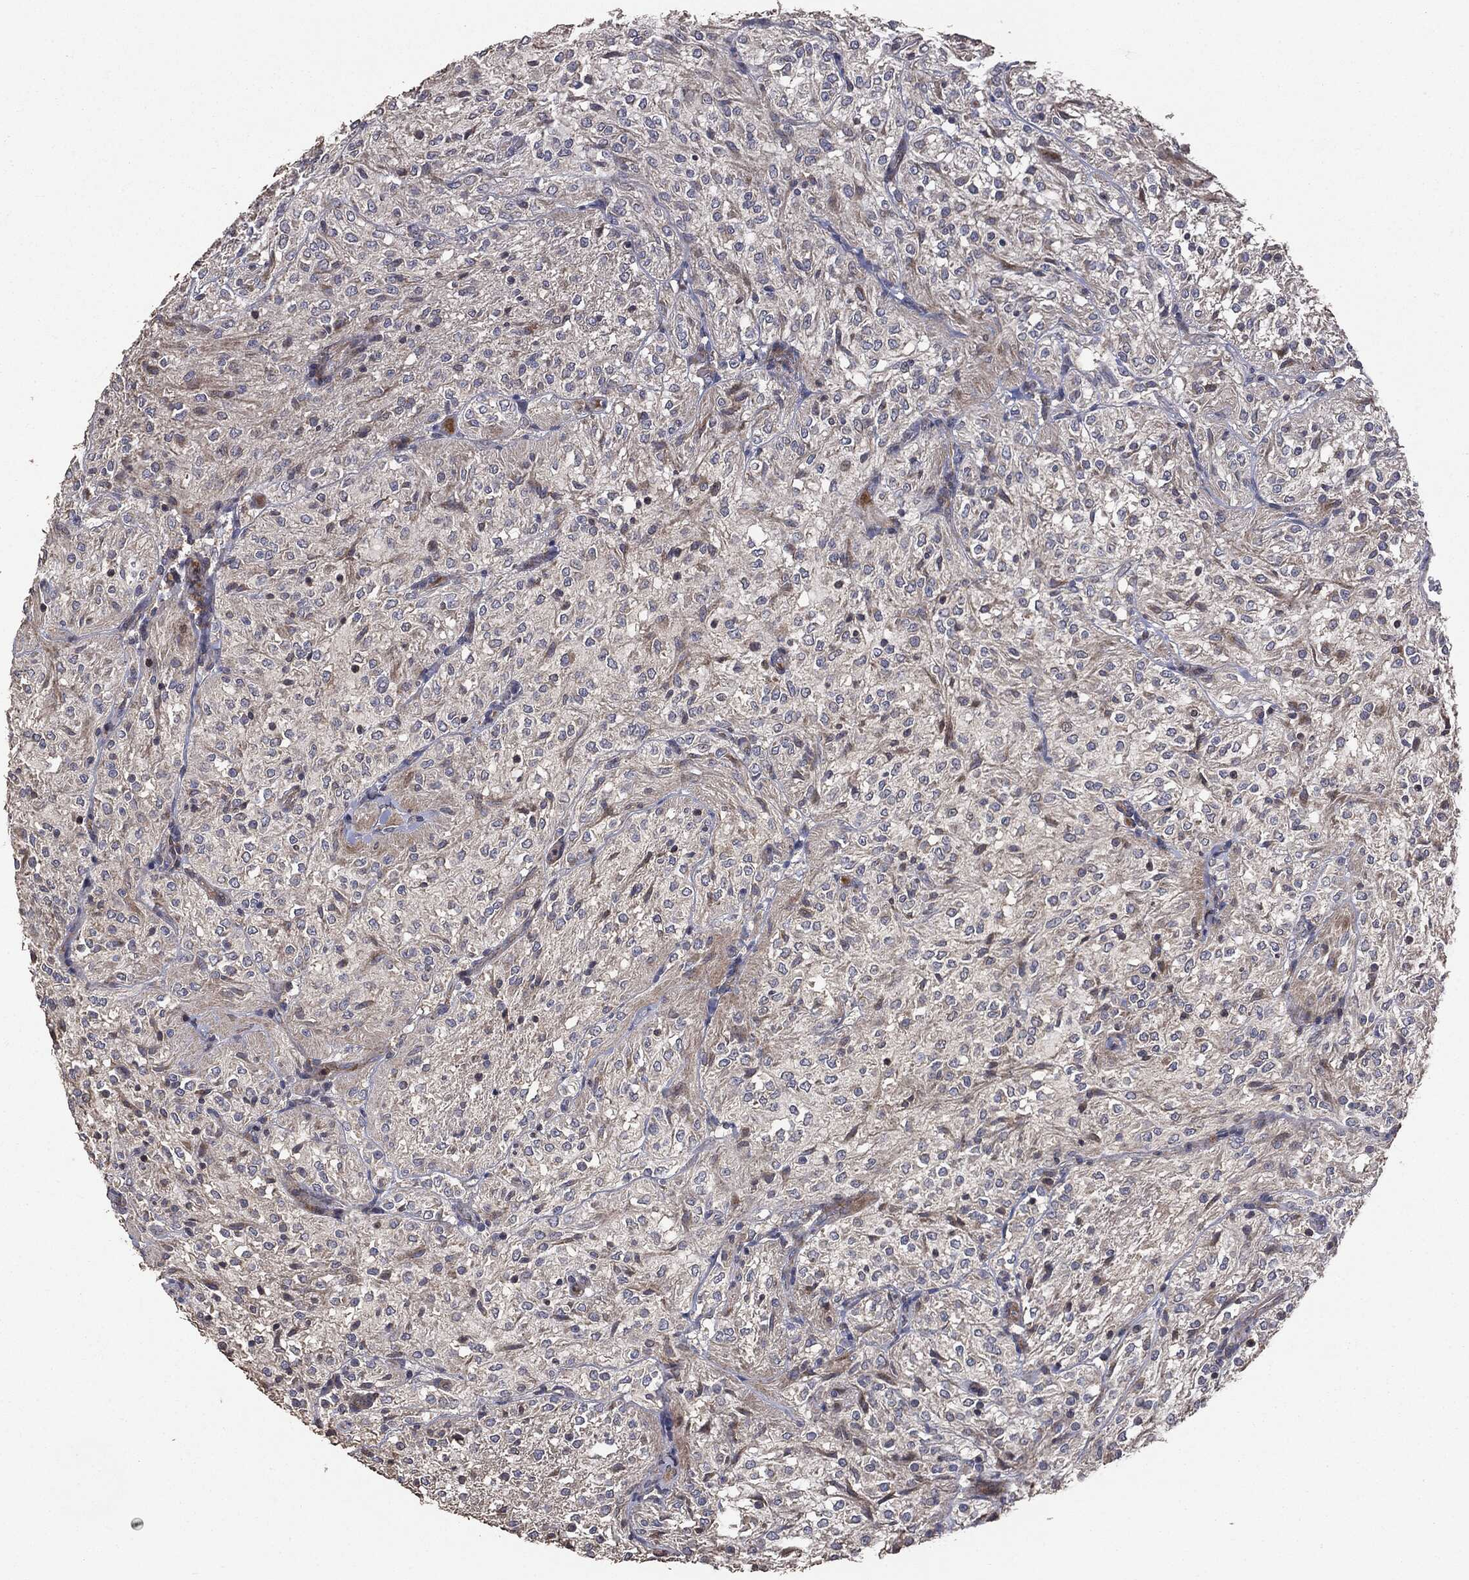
{"staining": {"intensity": "negative", "quantity": "none", "location": "none"}, "tissue": "glioma", "cell_type": "Tumor cells", "image_type": "cancer", "snomed": [{"axis": "morphology", "description": "Glioma, malignant, Low grade"}, {"axis": "topography", "description": "Brain"}], "caption": "This is a micrograph of immunohistochemistry (IHC) staining of malignant low-grade glioma, which shows no staining in tumor cells. (DAB (3,3'-diaminobenzidine) immunohistochemistry (IHC) visualized using brightfield microscopy, high magnification).", "gene": "MTOR", "patient": {"sex": "male", "age": 3}}